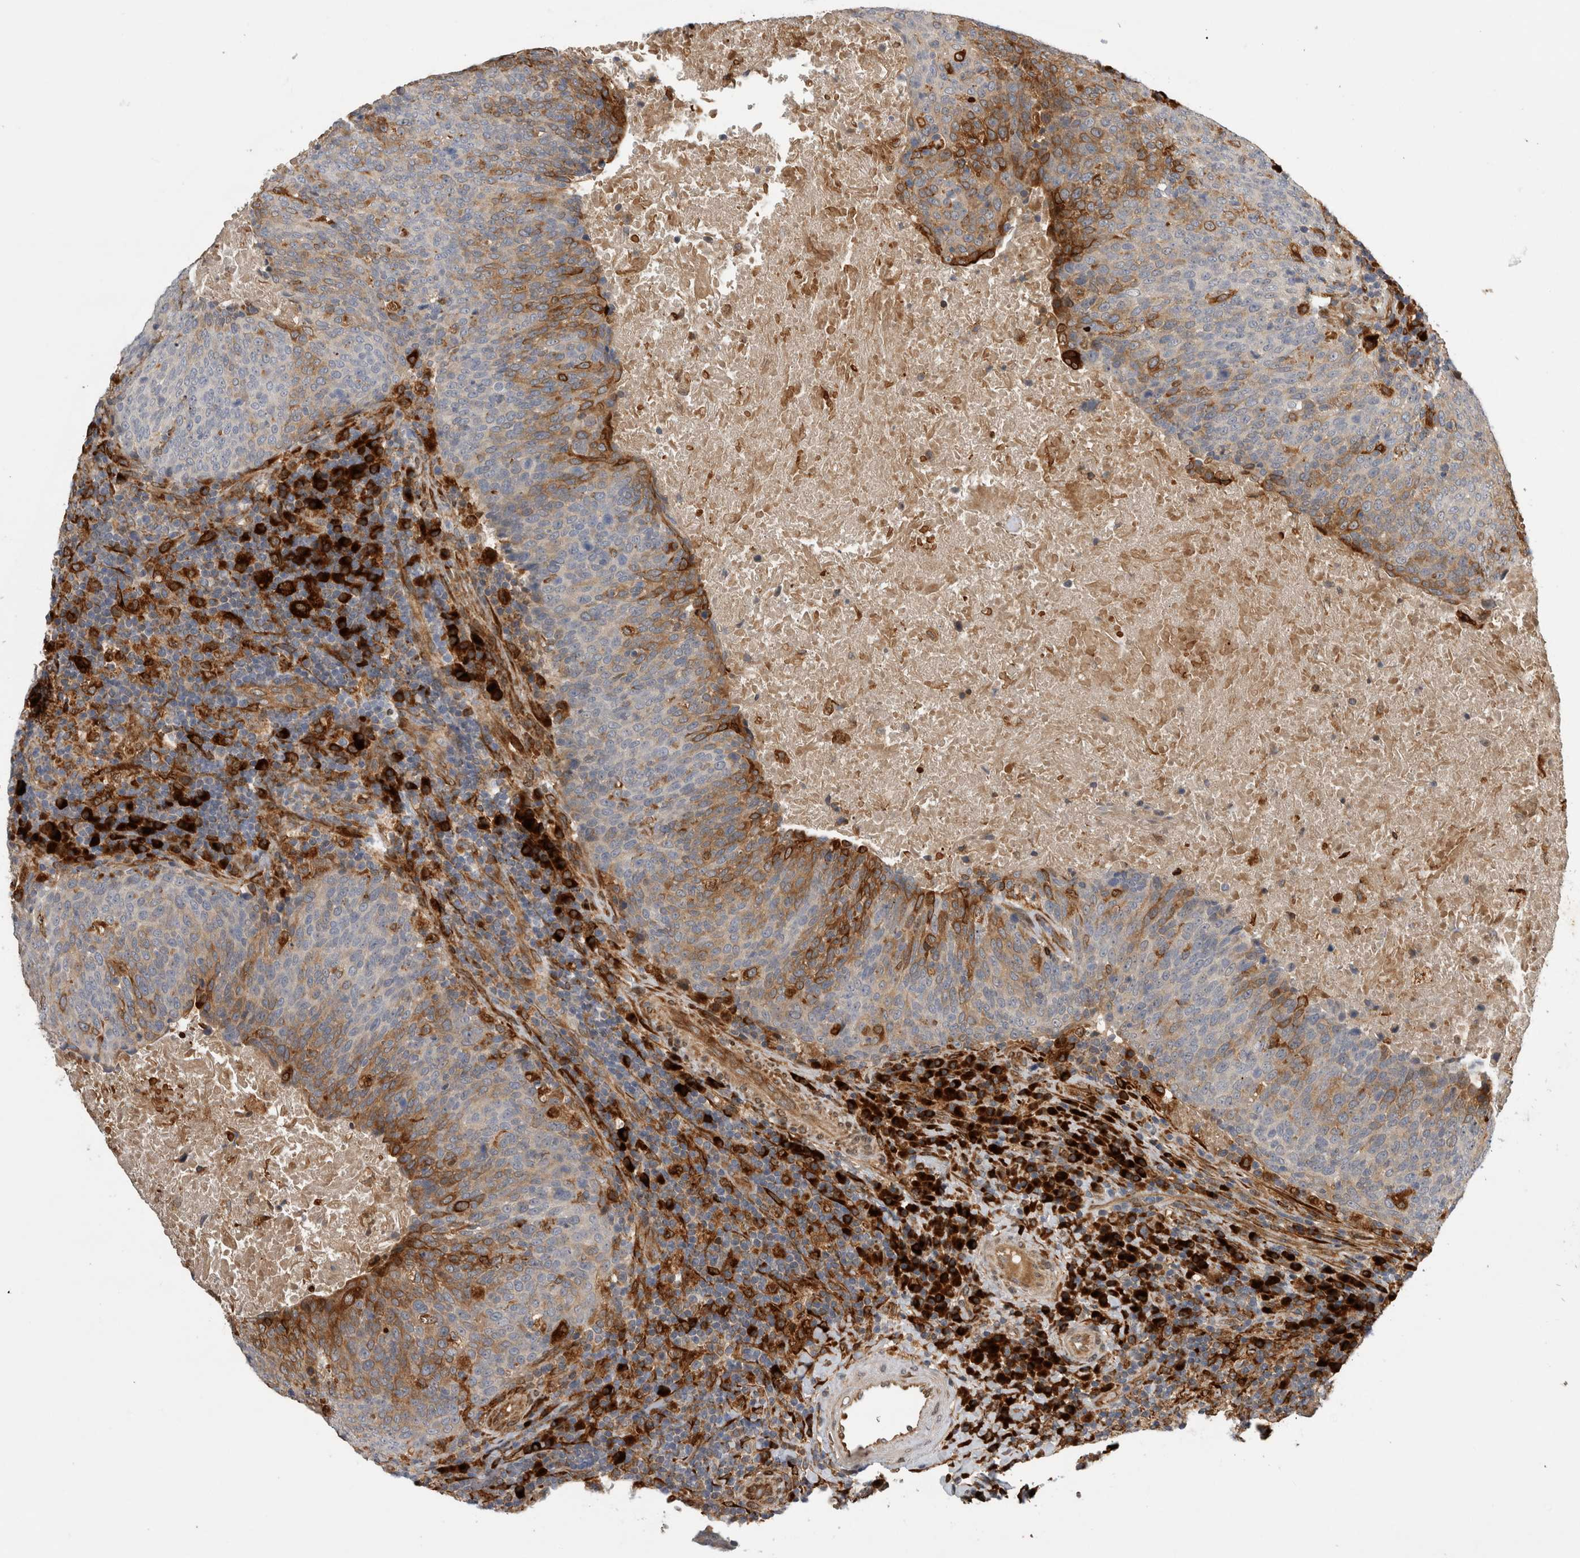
{"staining": {"intensity": "negative", "quantity": "none", "location": "none"}, "tissue": "head and neck cancer", "cell_type": "Tumor cells", "image_type": "cancer", "snomed": [{"axis": "morphology", "description": "Squamous cell carcinoma, NOS"}, {"axis": "morphology", "description": "Squamous cell carcinoma, metastatic, NOS"}, {"axis": "topography", "description": "Lymph node"}, {"axis": "topography", "description": "Head-Neck"}], "caption": "Photomicrograph shows no significant protein staining in tumor cells of metastatic squamous cell carcinoma (head and neck).", "gene": "APOL2", "patient": {"sex": "male", "age": 62}}